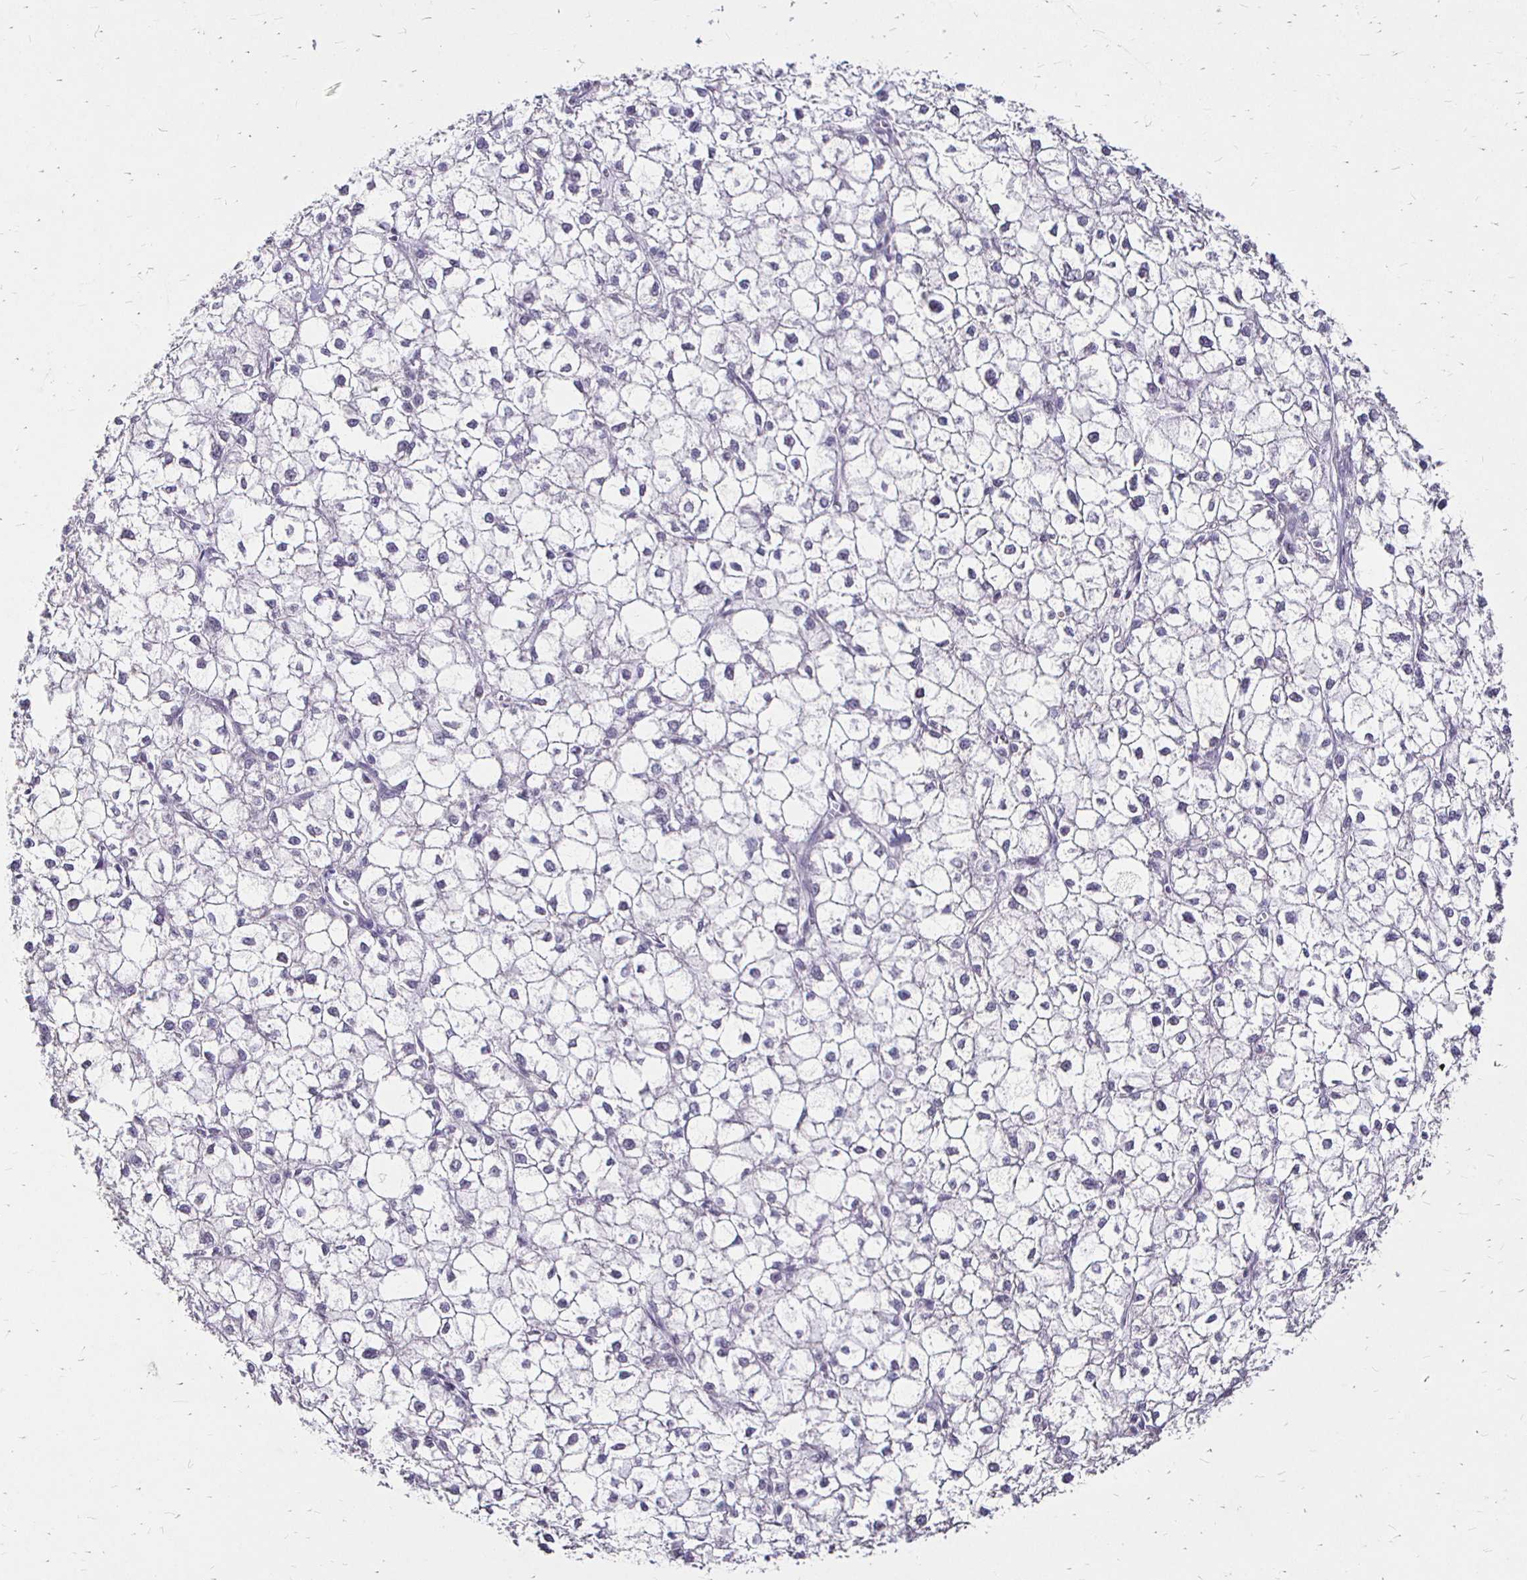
{"staining": {"intensity": "negative", "quantity": "none", "location": "none"}, "tissue": "liver cancer", "cell_type": "Tumor cells", "image_type": "cancer", "snomed": [{"axis": "morphology", "description": "Carcinoma, Hepatocellular, NOS"}, {"axis": "topography", "description": "Liver"}], "caption": "Immunohistochemistry (IHC) of human hepatocellular carcinoma (liver) shows no expression in tumor cells.", "gene": "SIN3A", "patient": {"sex": "female", "age": 43}}